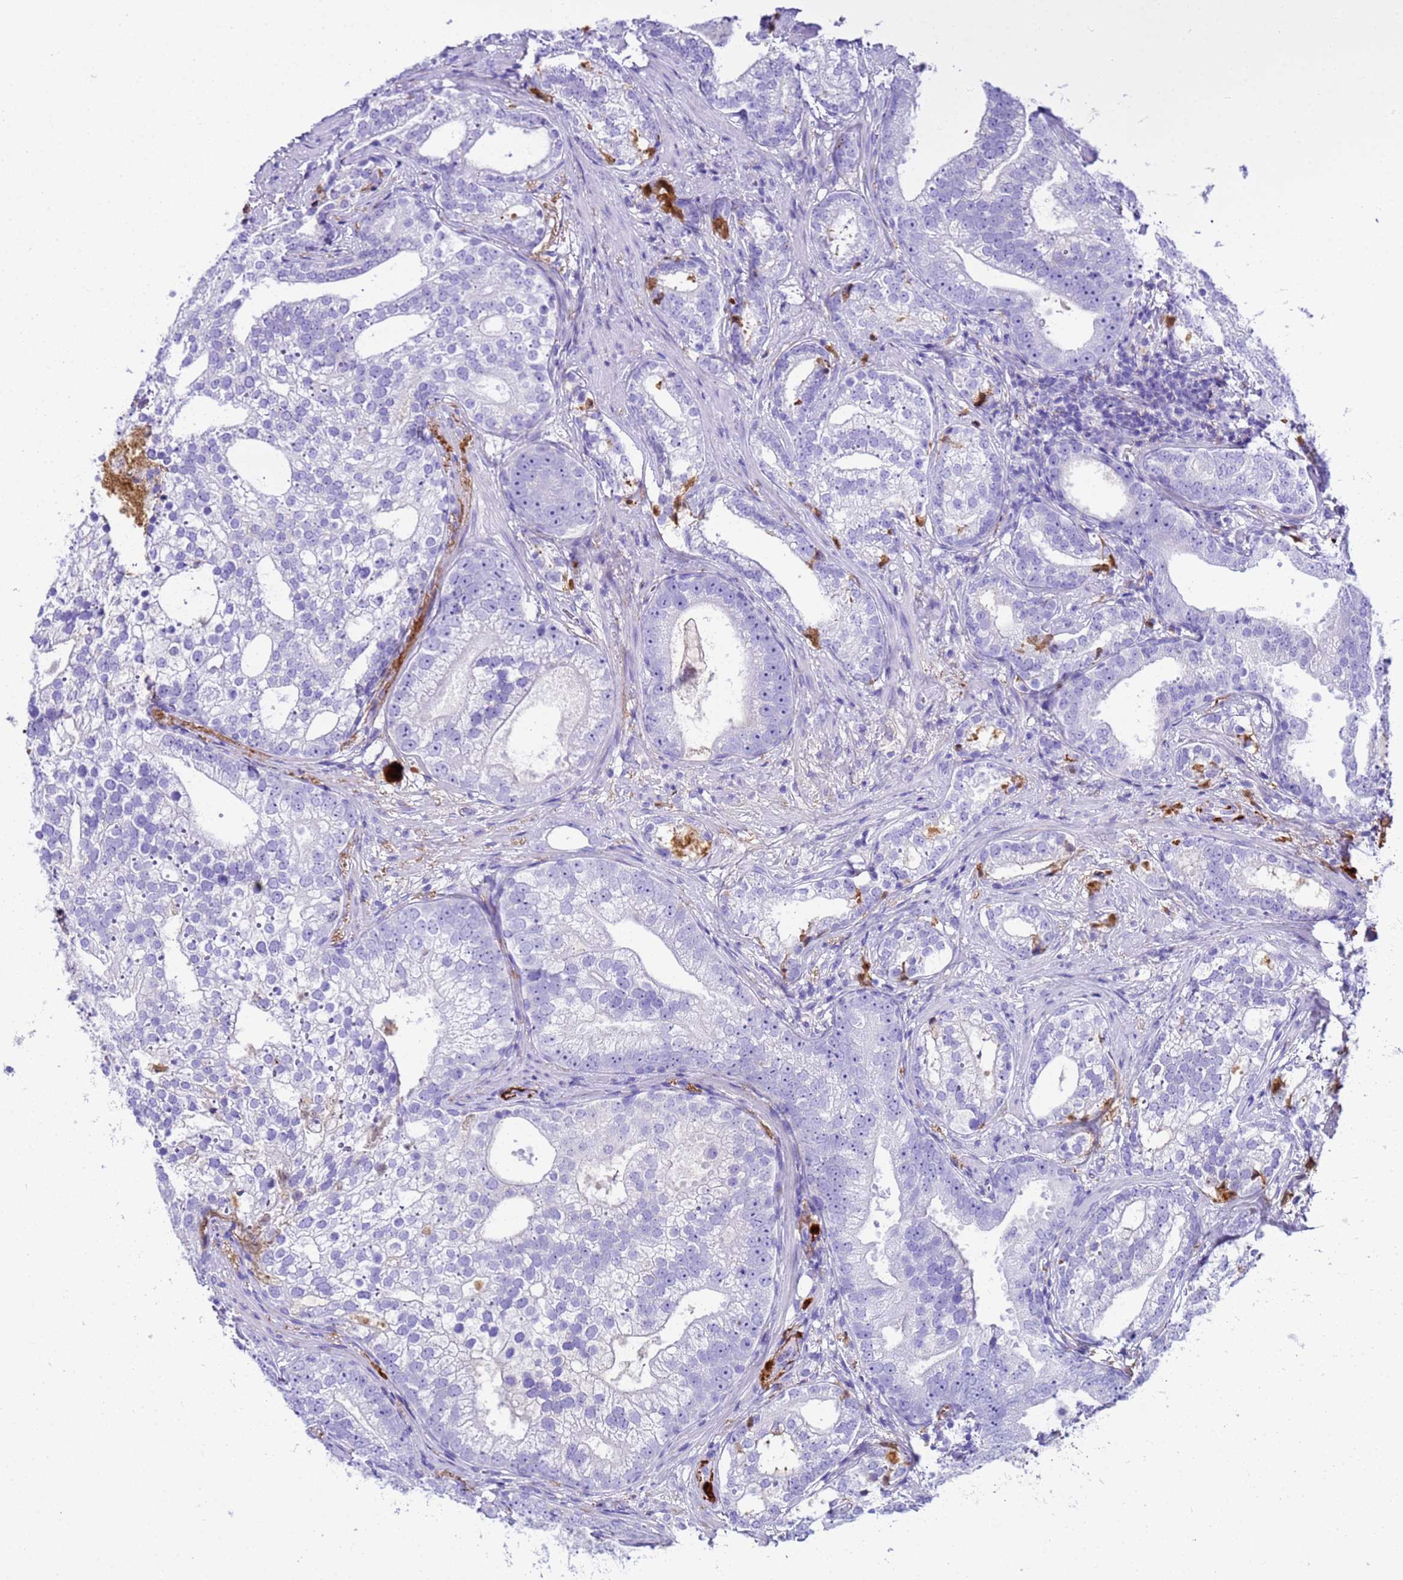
{"staining": {"intensity": "negative", "quantity": "none", "location": "none"}, "tissue": "prostate cancer", "cell_type": "Tumor cells", "image_type": "cancer", "snomed": [{"axis": "morphology", "description": "Adenocarcinoma, High grade"}, {"axis": "topography", "description": "Prostate"}], "caption": "Human prostate cancer stained for a protein using immunohistochemistry (IHC) shows no expression in tumor cells.", "gene": "CFHR2", "patient": {"sex": "male", "age": 75}}